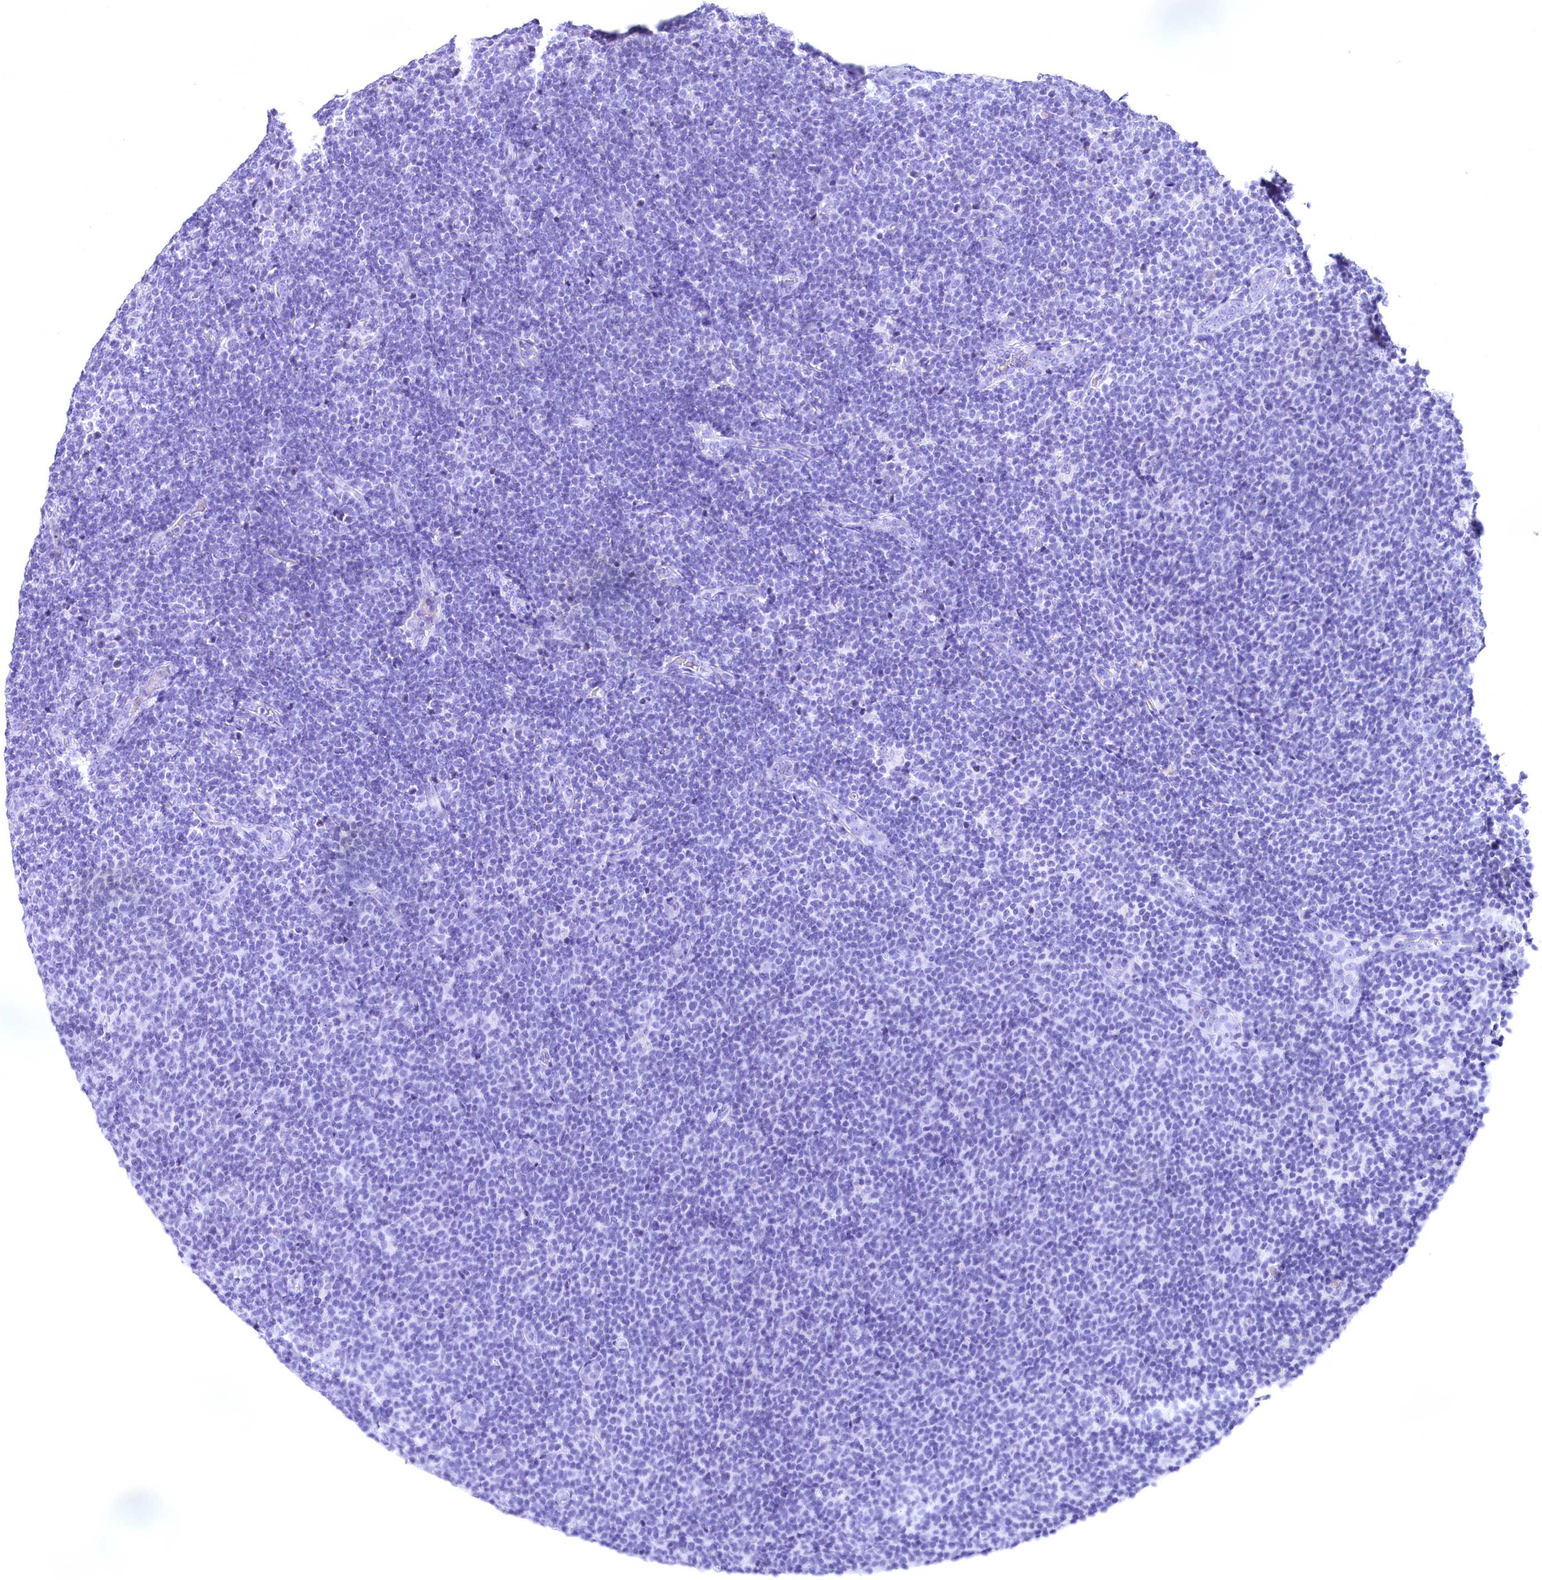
{"staining": {"intensity": "negative", "quantity": "none", "location": "none"}, "tissue": "lymphoma", "cell_type": "Tumor cells", "image_type": "cancer", "snomed": [{"axis": "morphology", "description": "Malignant lymphoma, non-Hodgkin's type, Low grade"}, {"axis": "topography", "description": "Lymph node"}], "caption": "There is no significant positivity in tumor cells of lymphoma. Nuclei are stained in blue.", "gene": "SKIDA1", "patient": {"sex": "male", "age": 66}}